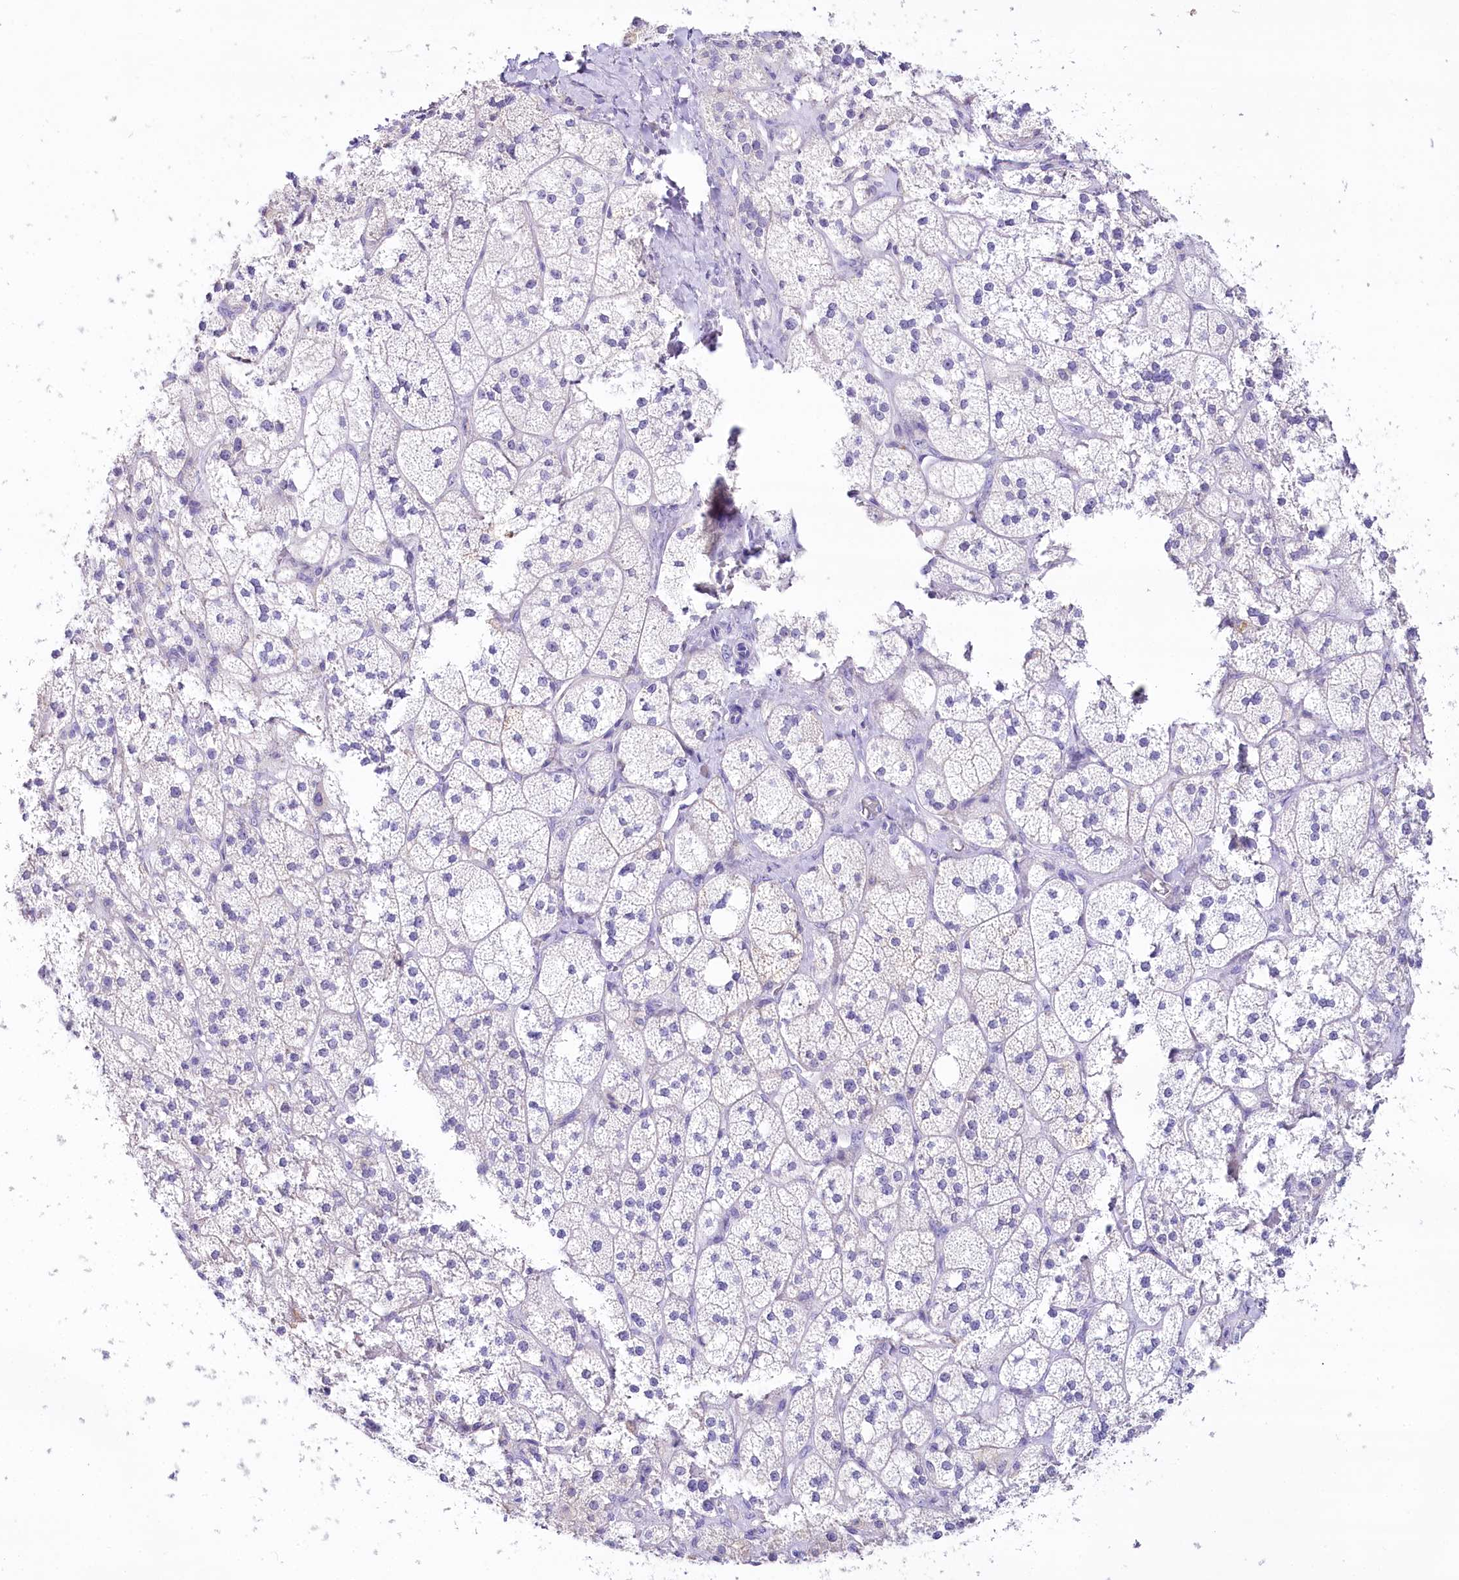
{"staining": {"intensity": "negative", "quantity": "none", "location": "none"}, "tissue": "adrenal gland", "cell_type": "Glandular cells", "image_type": "normal", "snomed": [{"axis": "morphology", "description": "Normal tissue, NOS"}, {"axis": "topography", "description": "Adrenal gland"}], "caption": "Glandular cells show no significant positivity in benign adrenal gland.", "gene": "MYOZ1", "patient": {"sex": "male", "age": 61}}